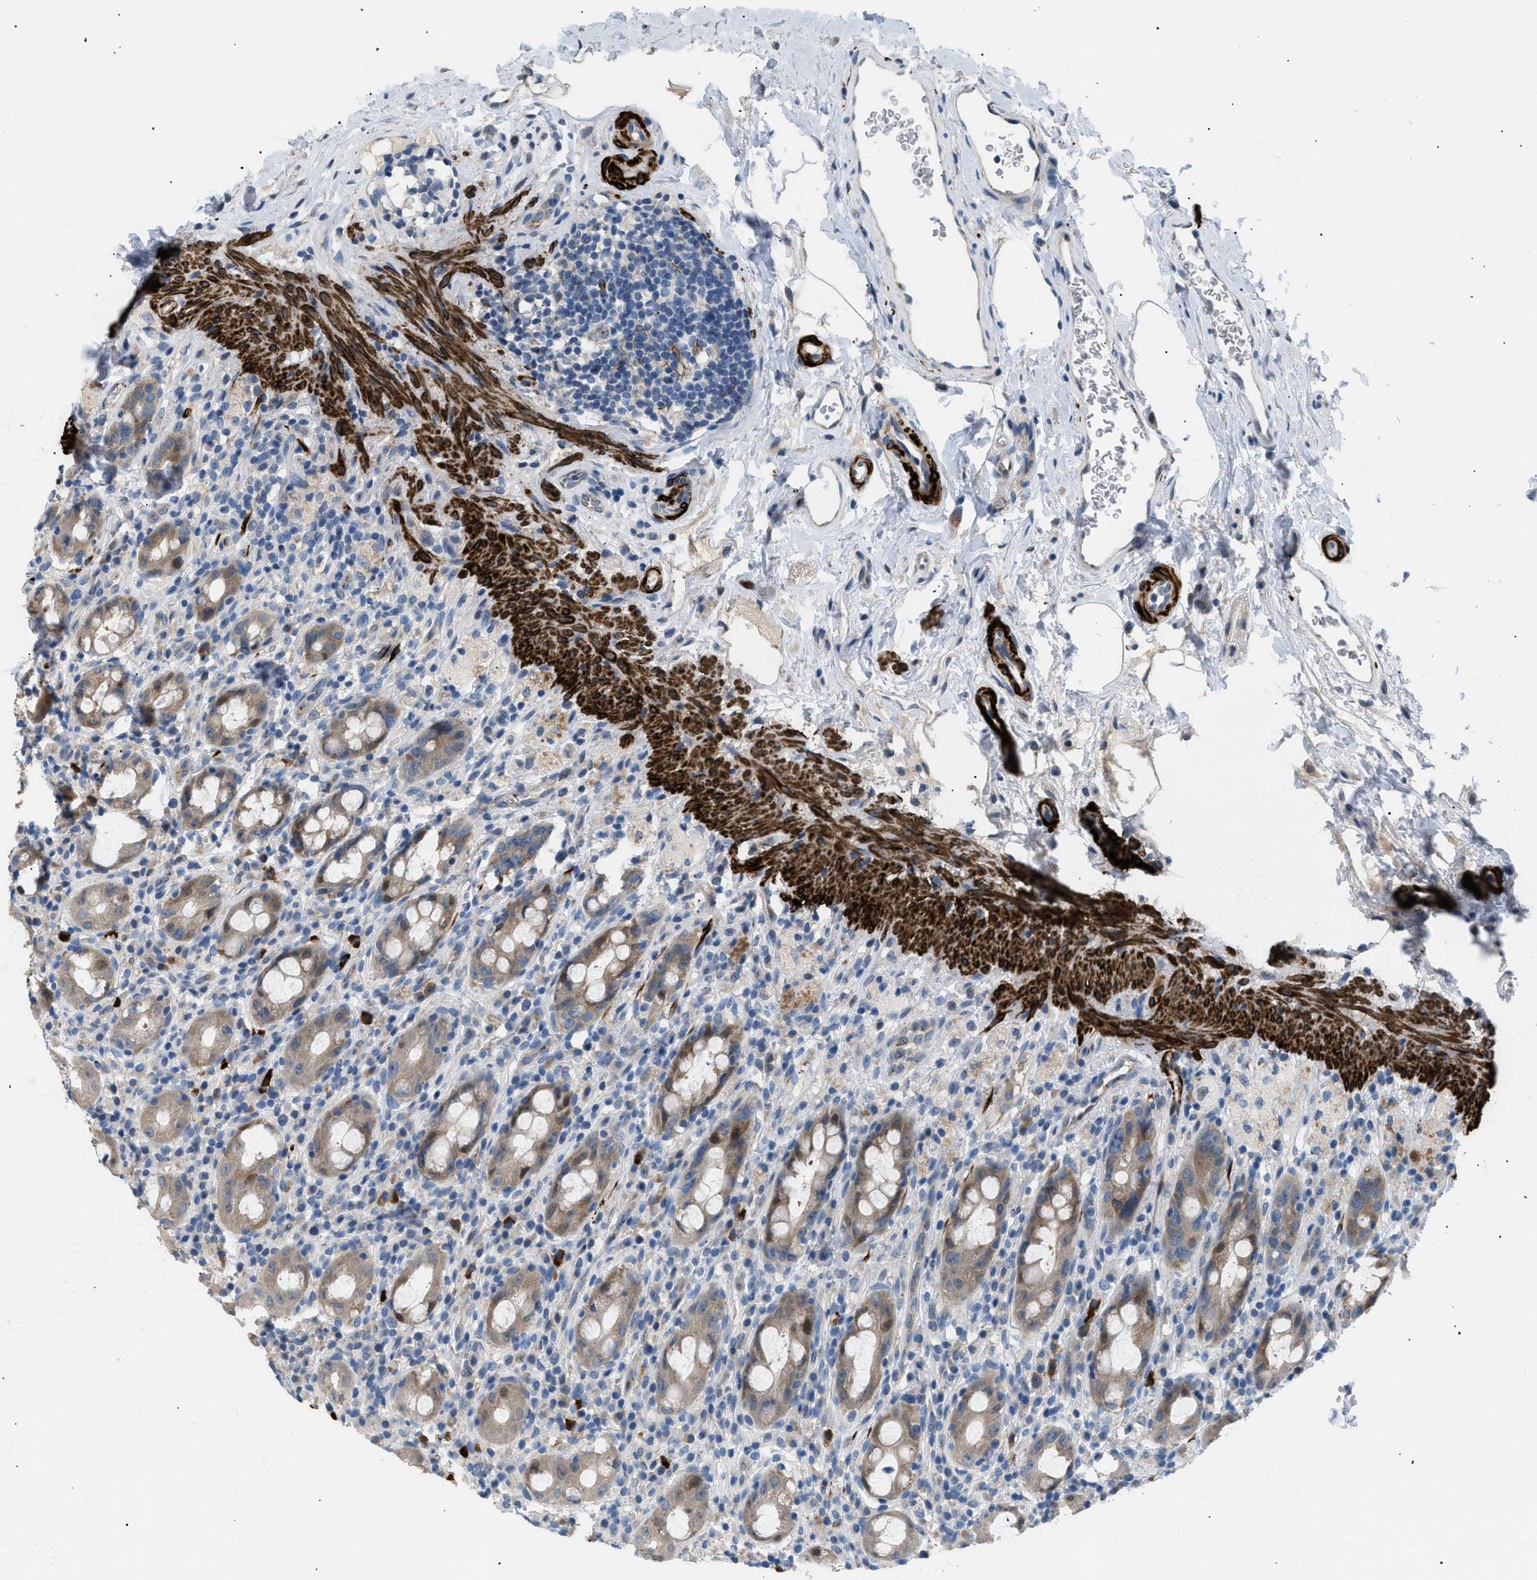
{"staining": {"intensity": "weak", "quantity": ">75%", "location": "cytoplasmic/membranous"}, "tissue": "rectum", "cell_type": "Glandular cells", "image_type": "normal", "snomed": [{"axis": "morphology", "description": "Normal tissue, NOS"}, {"axis": "topography", "description": "Rectum"}], "caption": "Protein staining of normal rectum demonstrates weak cytoplasmic/membranous positivity in about >75% of glandular cells. The staining was performed using DAB to visualize the protein expression in brown, while the nuclei were stained in blue with hematoxylin (Magnification: 20x).", "gene": "ICA1", "patient": {"sex": "male", "age": 44}}